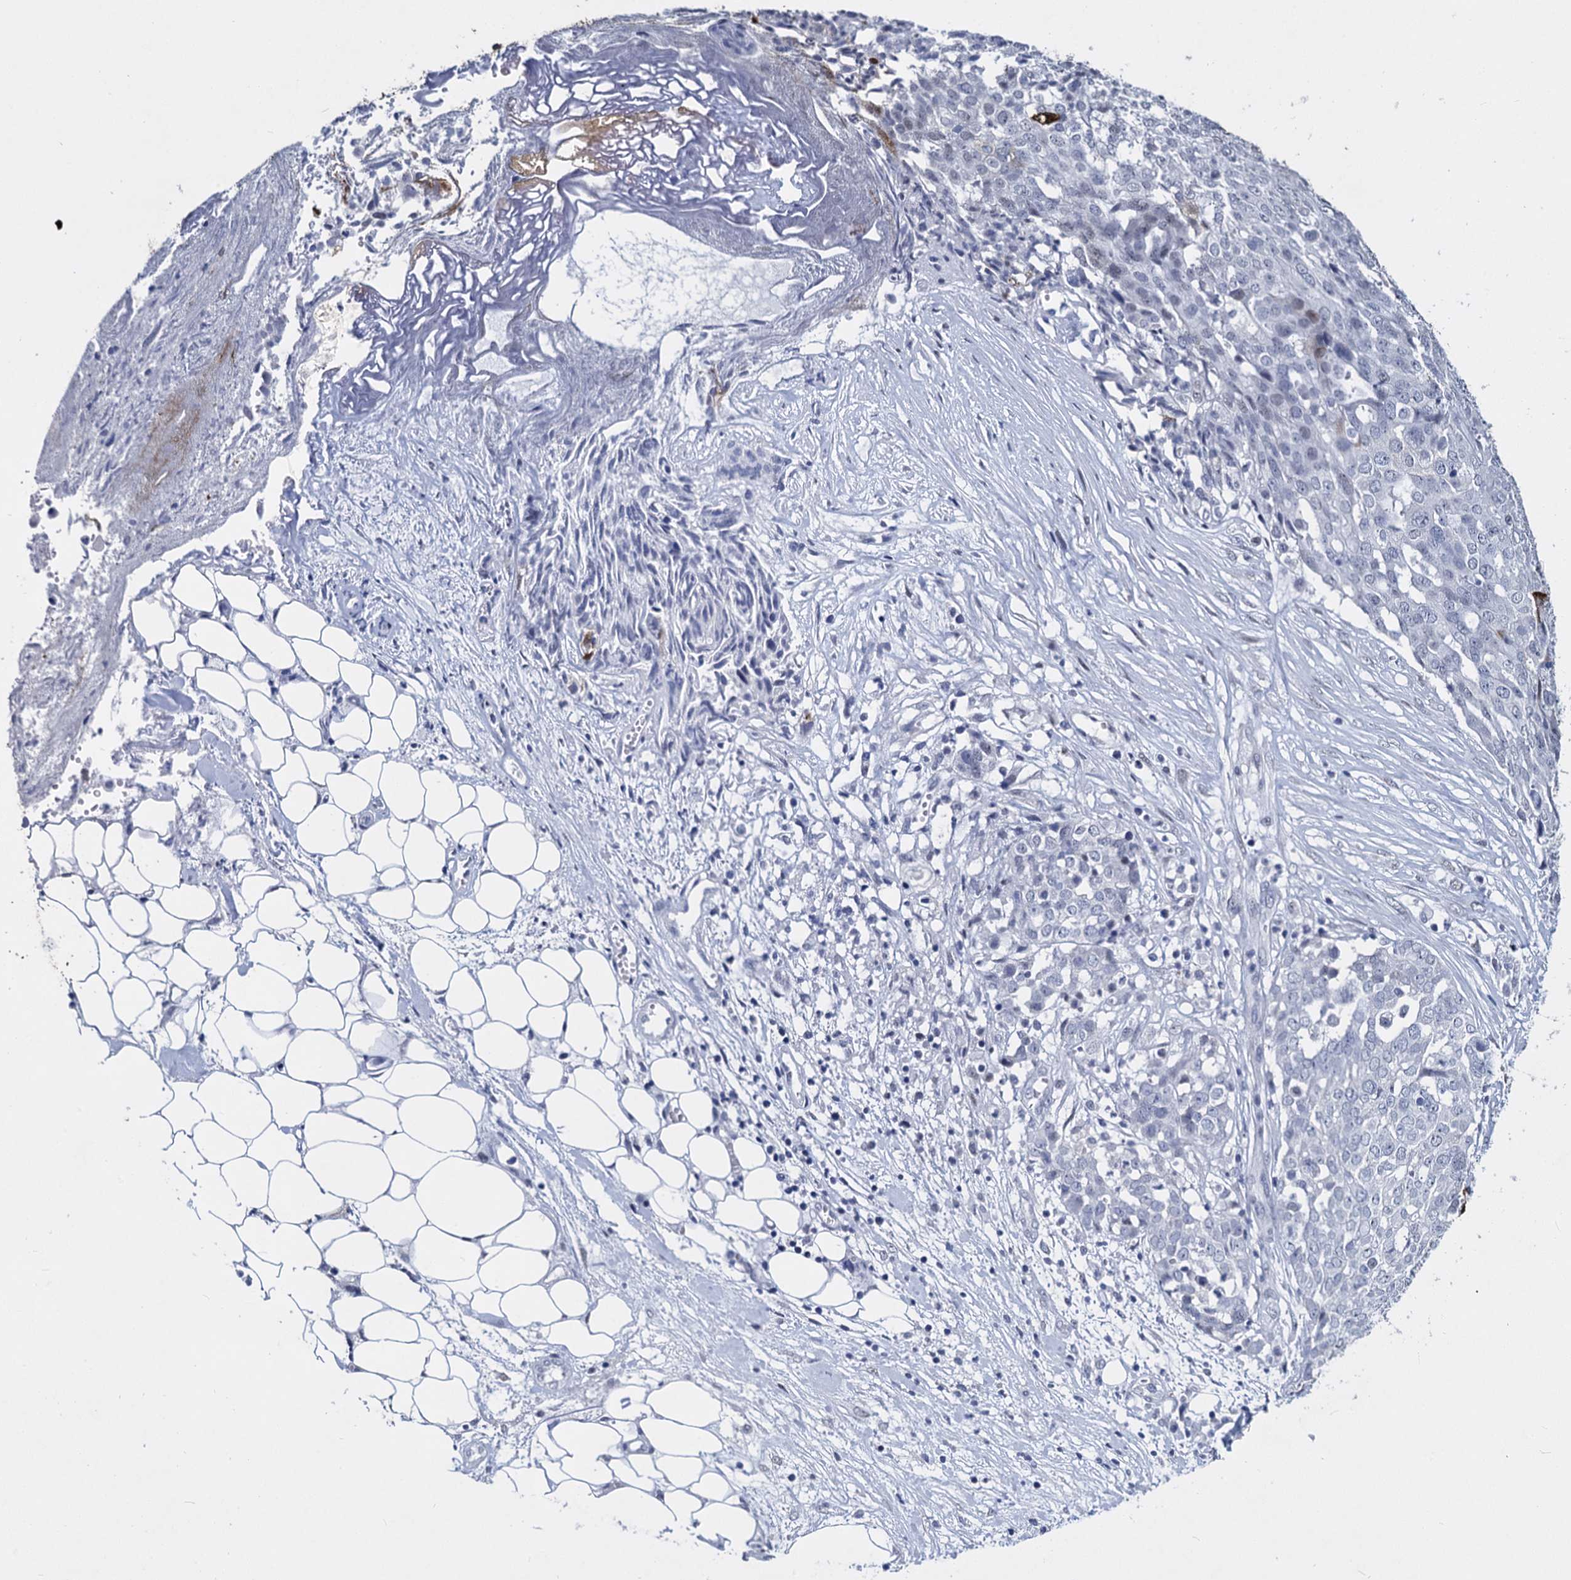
{"staining": {"intensity": "negative", "quantity": "none", "location": "none"}, "tissue": "ovarian cancer", "cell_type": "Tumor cells", "image_type": "cancer", "snomed": [{"axis": "morphology", "description": "Cystadenocarcinoma, serous, NOS"}, {"axis": "topography", "description": "Soft tissue"}, {"axis": "topography", "description": "Ovary"}], "caption": "Histopathology image shows no significant protein expression in tumor cells of serous cystadenocarcinoma (ovarian). Nuclei are stained in blue.", "gene": "MAGEA4", "patient": {"sex": "female", "age": 57}}